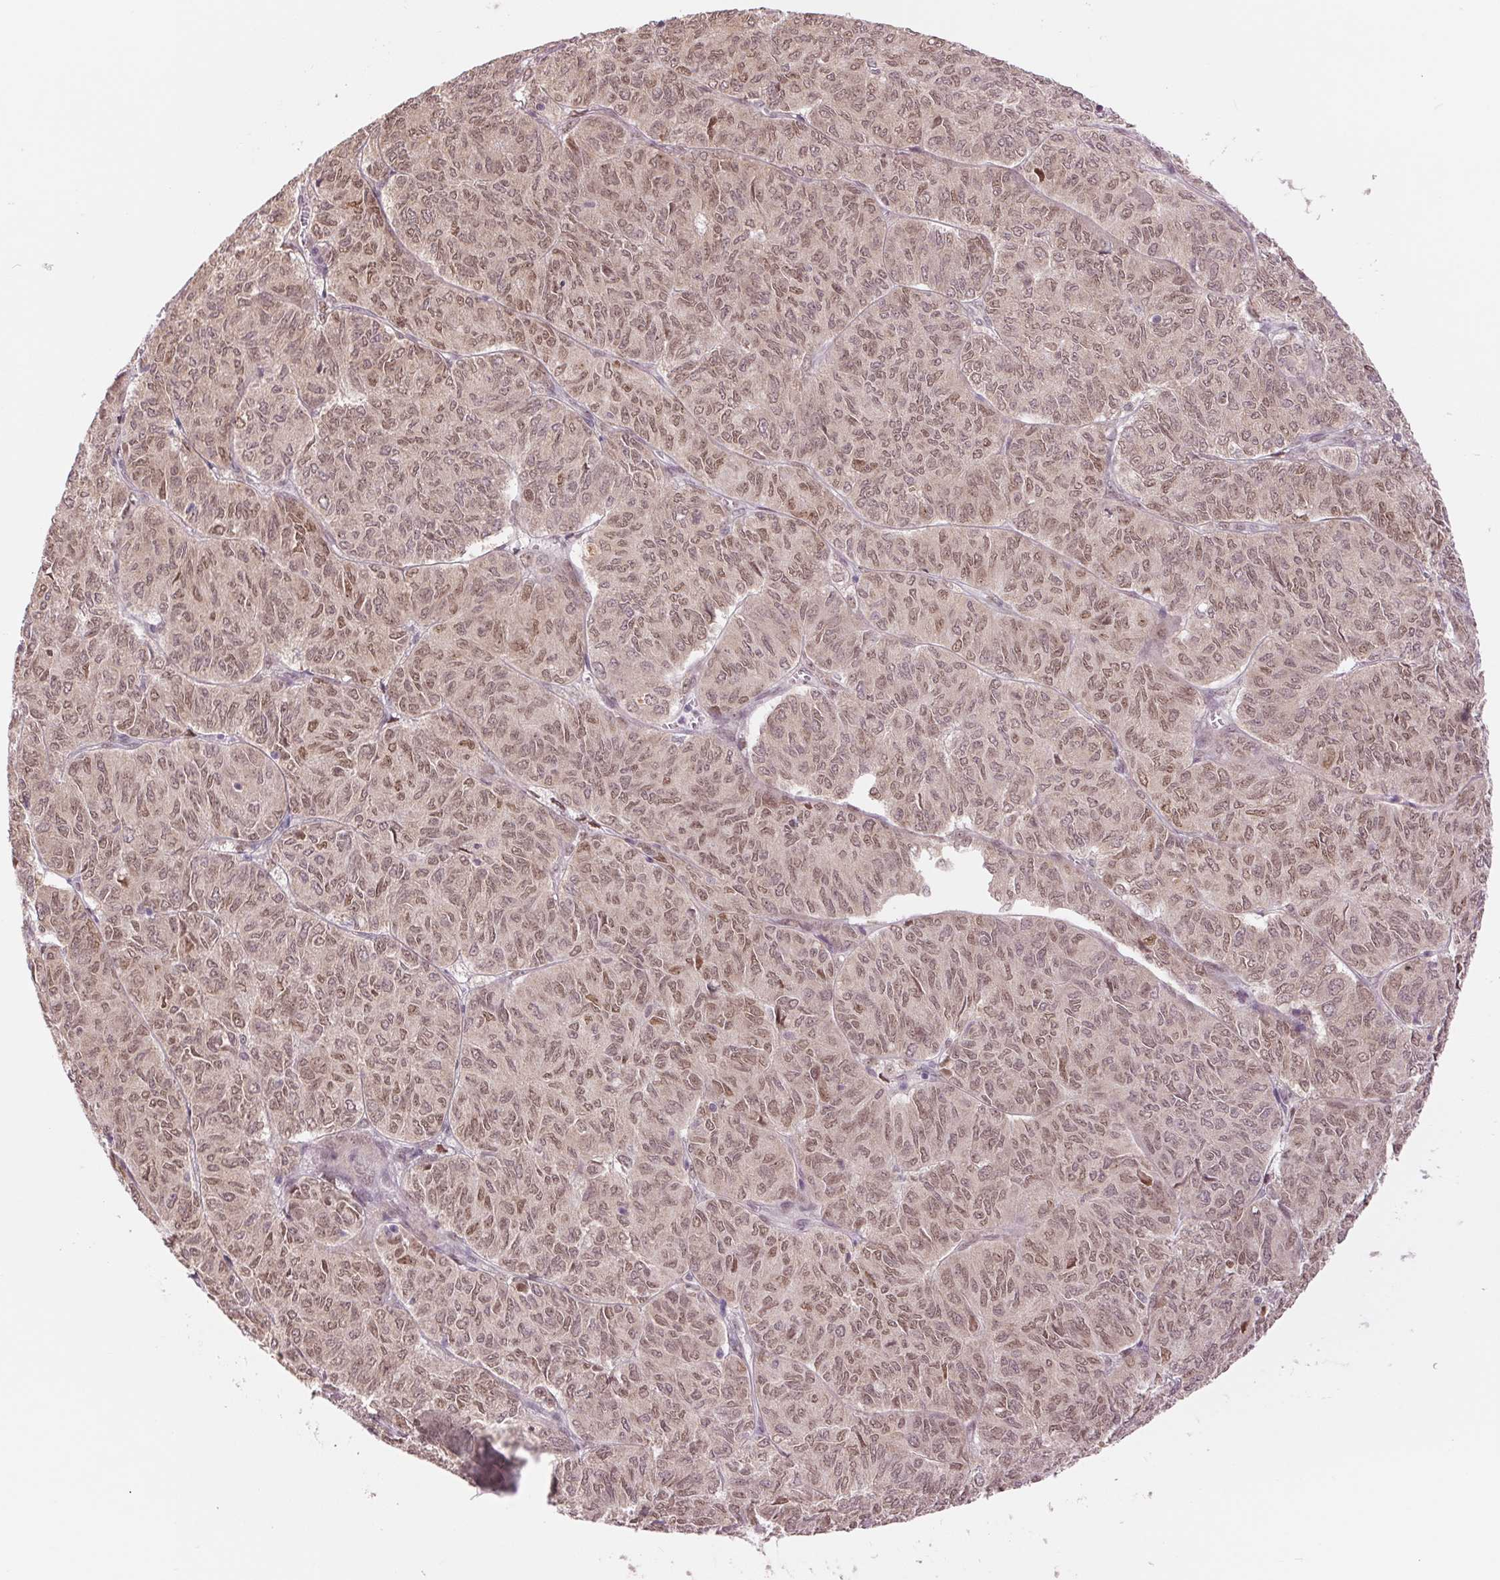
{"staining": {"intensity": "moderate", "quantity": ">75%", "location": "nuclear"}, "tissue": "ovarian cancer", "cell_type": "Tumor cells", "image_type": "cancer", "snomed": [{"axis": "morphology", "description": "Carcinoma, endometroid"}, {"axis": "topography", "description": "Ovary"}], "caption": "Protein analysis of ovarian endometroid carcinoma tissue exhibits moderate nuclear expression in approximately >75% of tumor cells. (Stains: DAB (3,3'-diaminobenzidine) in brown, nuclei in blue, Microscopy: brightfield microscopy at high magnification).", "gene": "ERI3", "patient": {"sex": "female", "age": 80}}